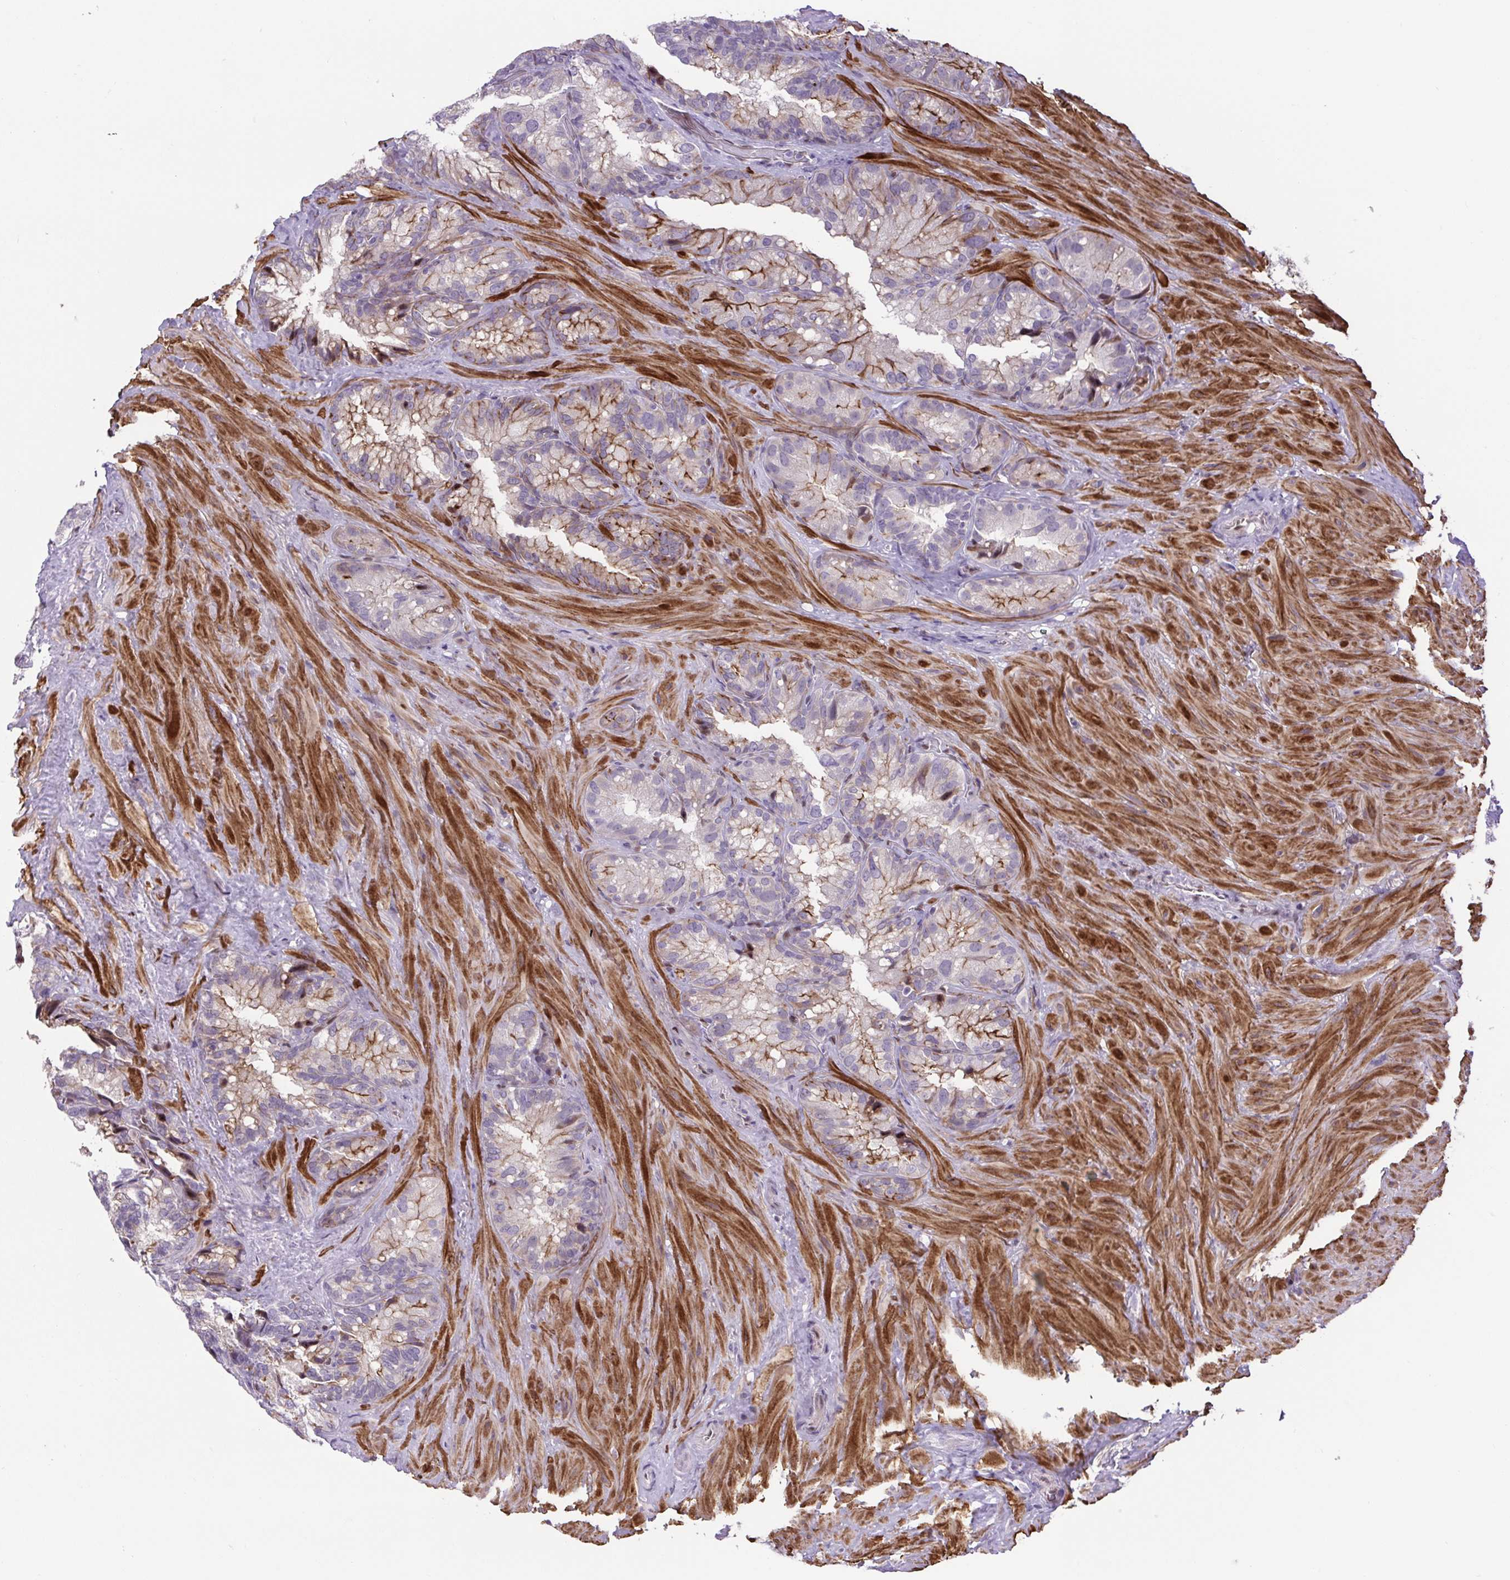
{"staining": {"intensity": "moderate", "quantity": "<25%", "location": "cytoplasmic/membranous"}, "tissue": "seminal vesicle", "cell_type": "Glandular cells", "image_type": "normal", "snomed": [{"axis": "morphology", "description": "Normal tissue, NOS"}, {"axis": "topography", "description": "Seminal veicle"}], "caption": "This histopathology image shows IHC staining of benign human seminal vesicle, with low moderate cytoplasmic/membranous positivity in approximately <25% of glandular cells.", "gene": "ERG", "patient": {"sex": "male", "age": 60}}